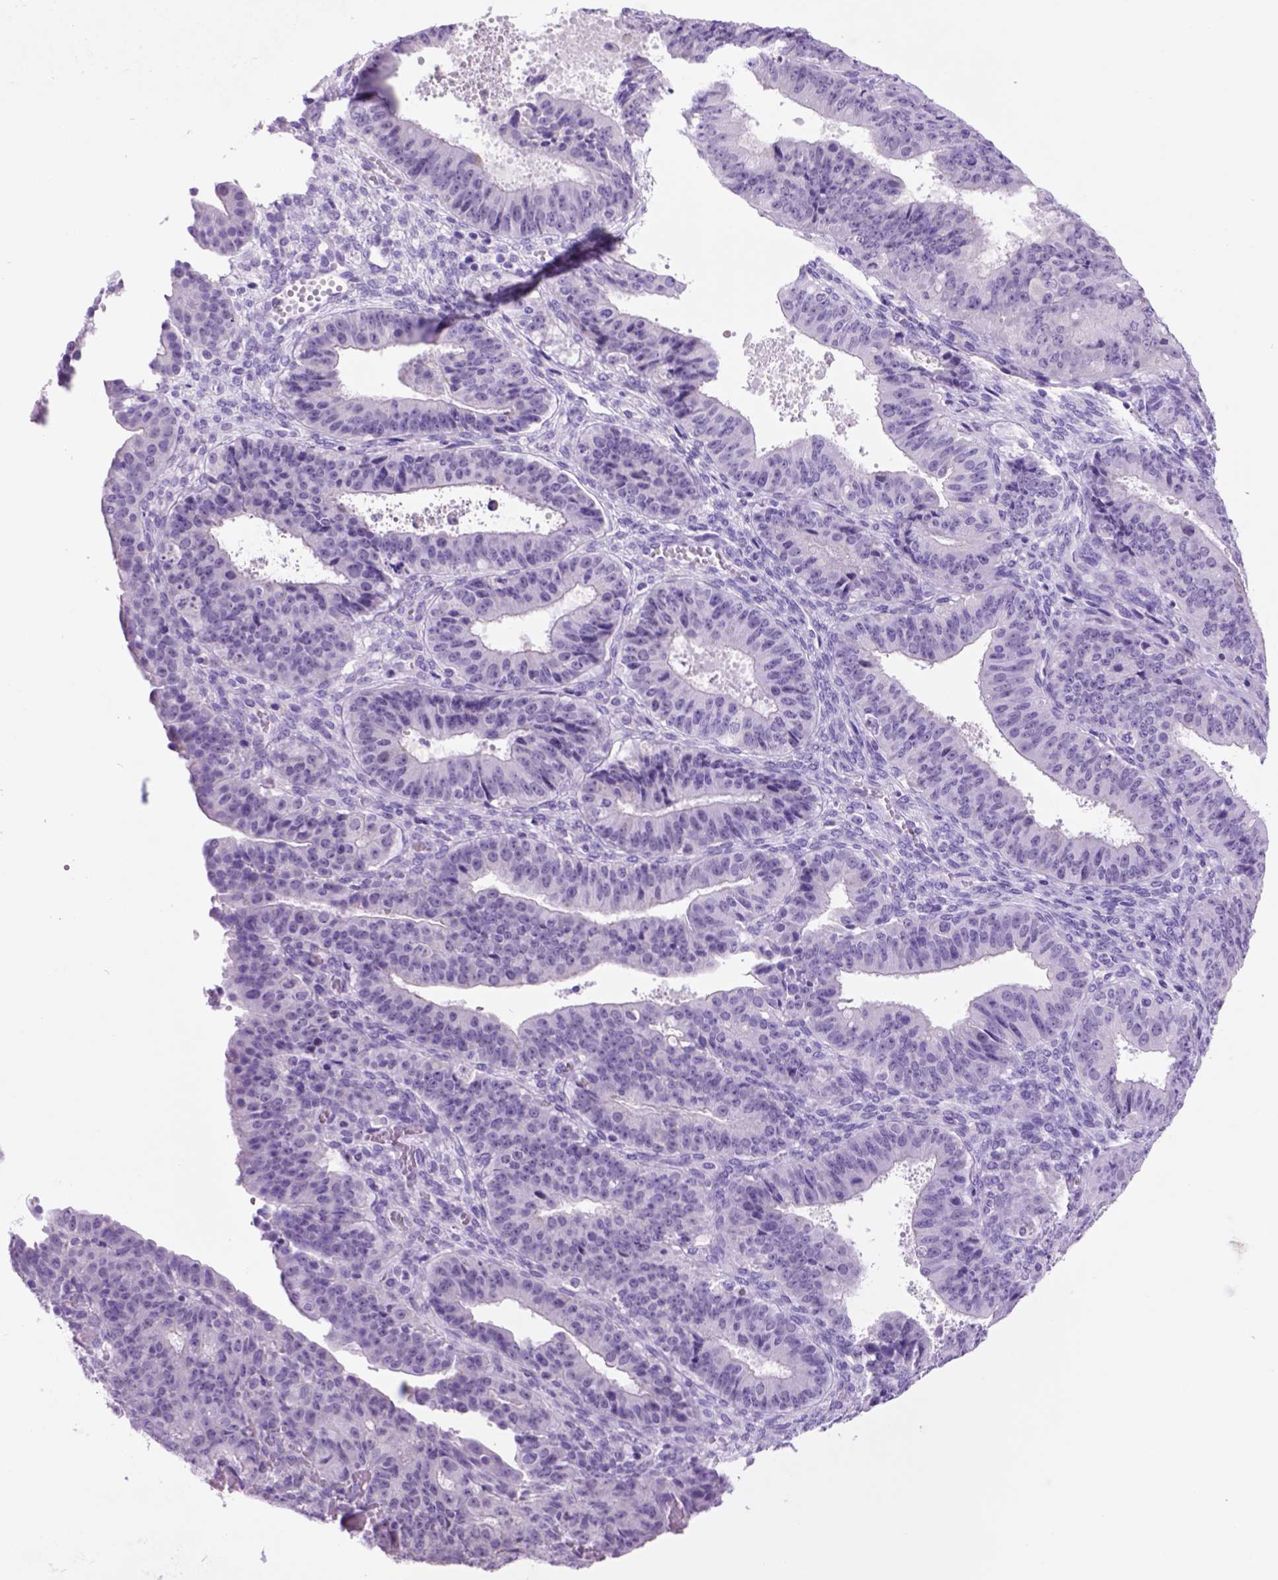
{"staining": {"intensity": "negative", "quantity": "none", "location": "none"}, "tissue": "ovarian cancer", "cell_type": "Tumor cells", "image_type": "cancer", "snomed": [{"axis": "morphology", "description": "Carcinoma, endometroid"}, {"axis": "topography", "description": "Ovary"}], "caption": "A micrograph of human ovarian endometroid carcinoma is negative for staining in tumor cells.", "gene": "HHIPL2", "patient": {"sex": "female", "age": 42}}